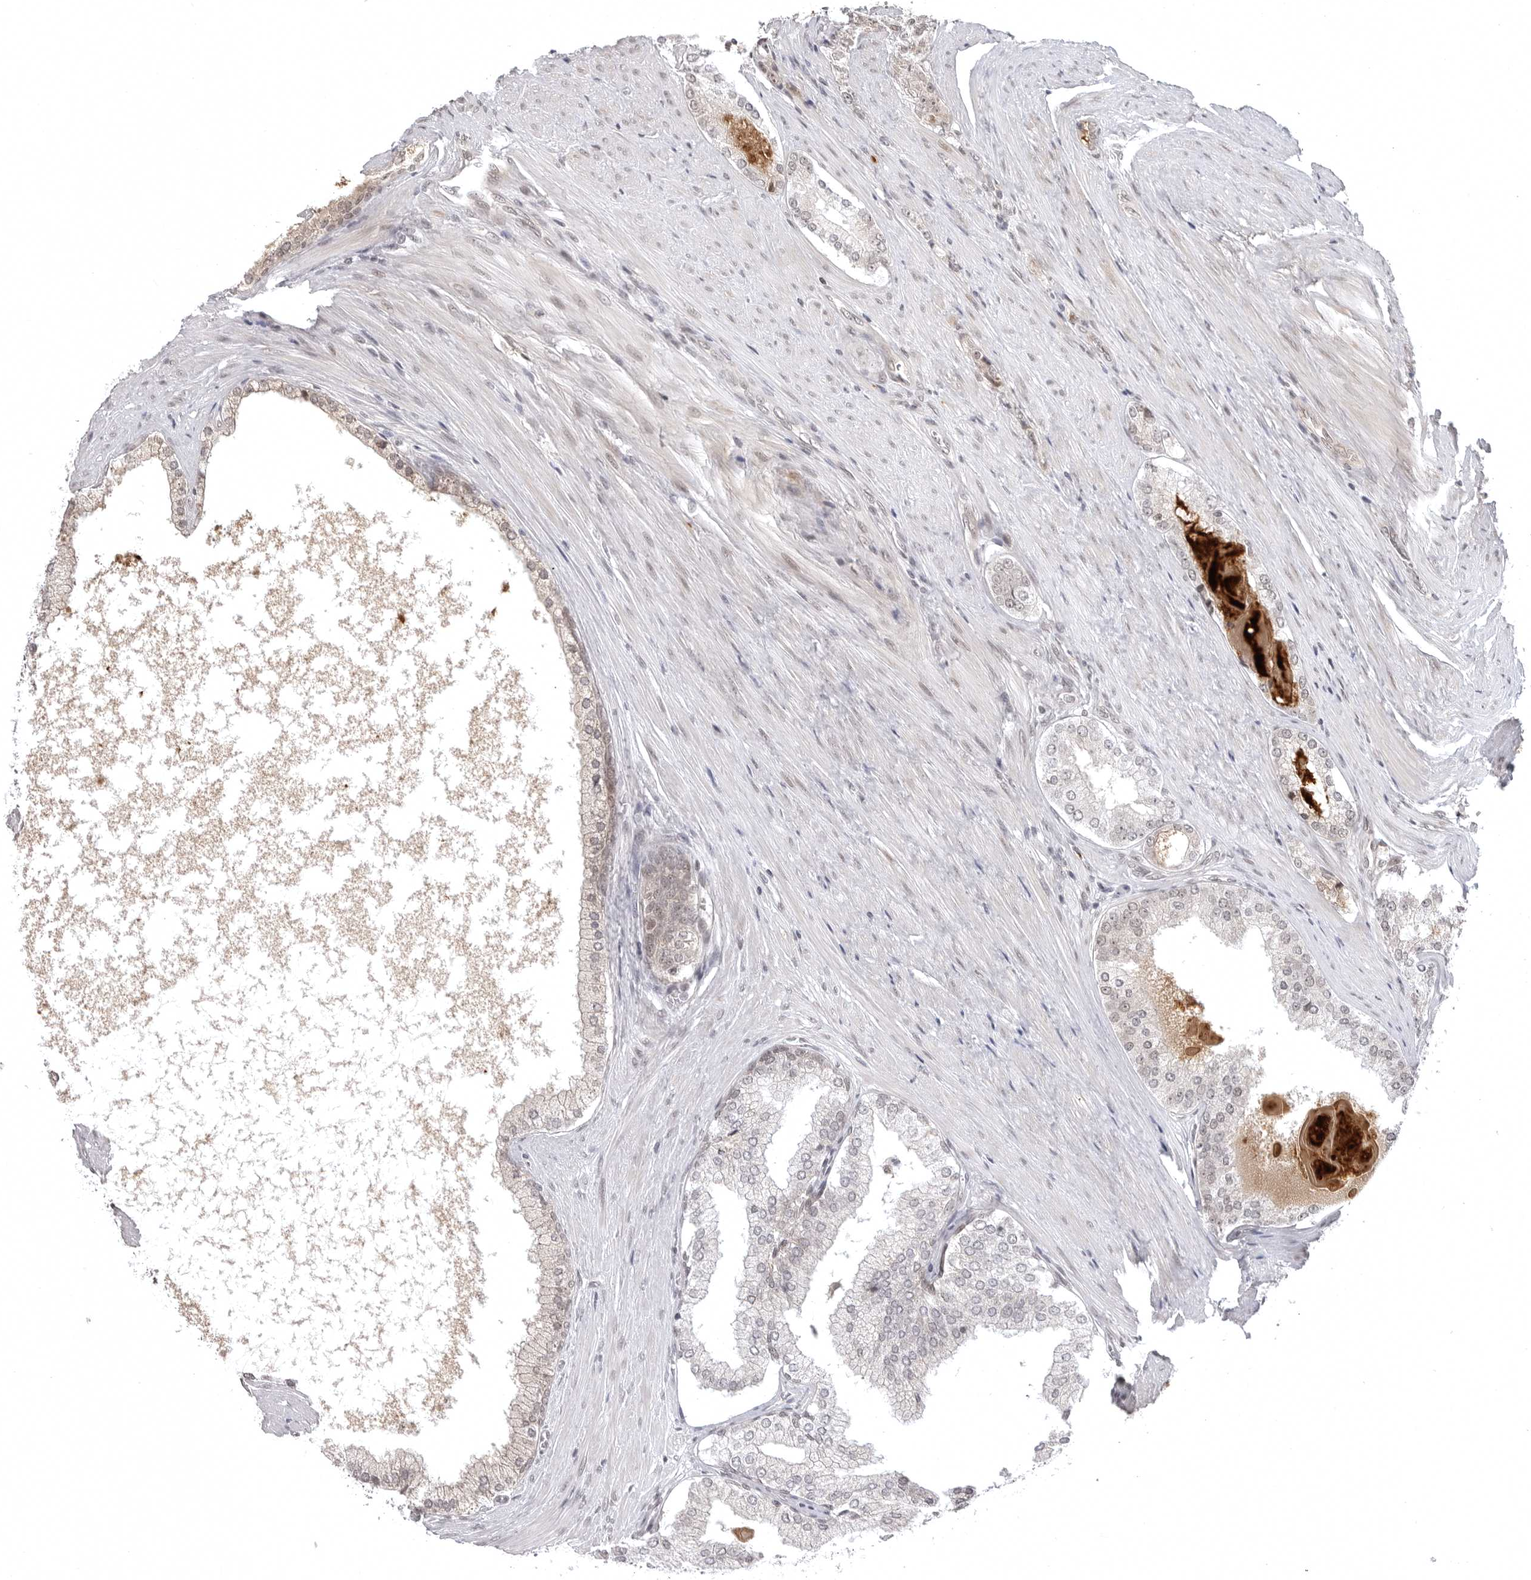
{"staining": {"intensity": "weak", "quantity": "<25%", "location": "cytoplasmic/membranous,nuclear"}, "tissue": "prostate cancer", "cell_type": "Tumor cells", "image_type": "cancer", "snomed": [{"axis": "morphology", "description": "Adenocarcinoma, High grade"}, {"axis": "topography", "description": "Prostate"}], "caption": "Immunohistochemistry micrograph of neoplastic tissue: prostate cancer stained with DAB (3,3'-diaminobenzidine) displays no significant protein positivity in tumor cells.", "gene": "PHF3", "patient": {"sex": "male", "age": 60}}